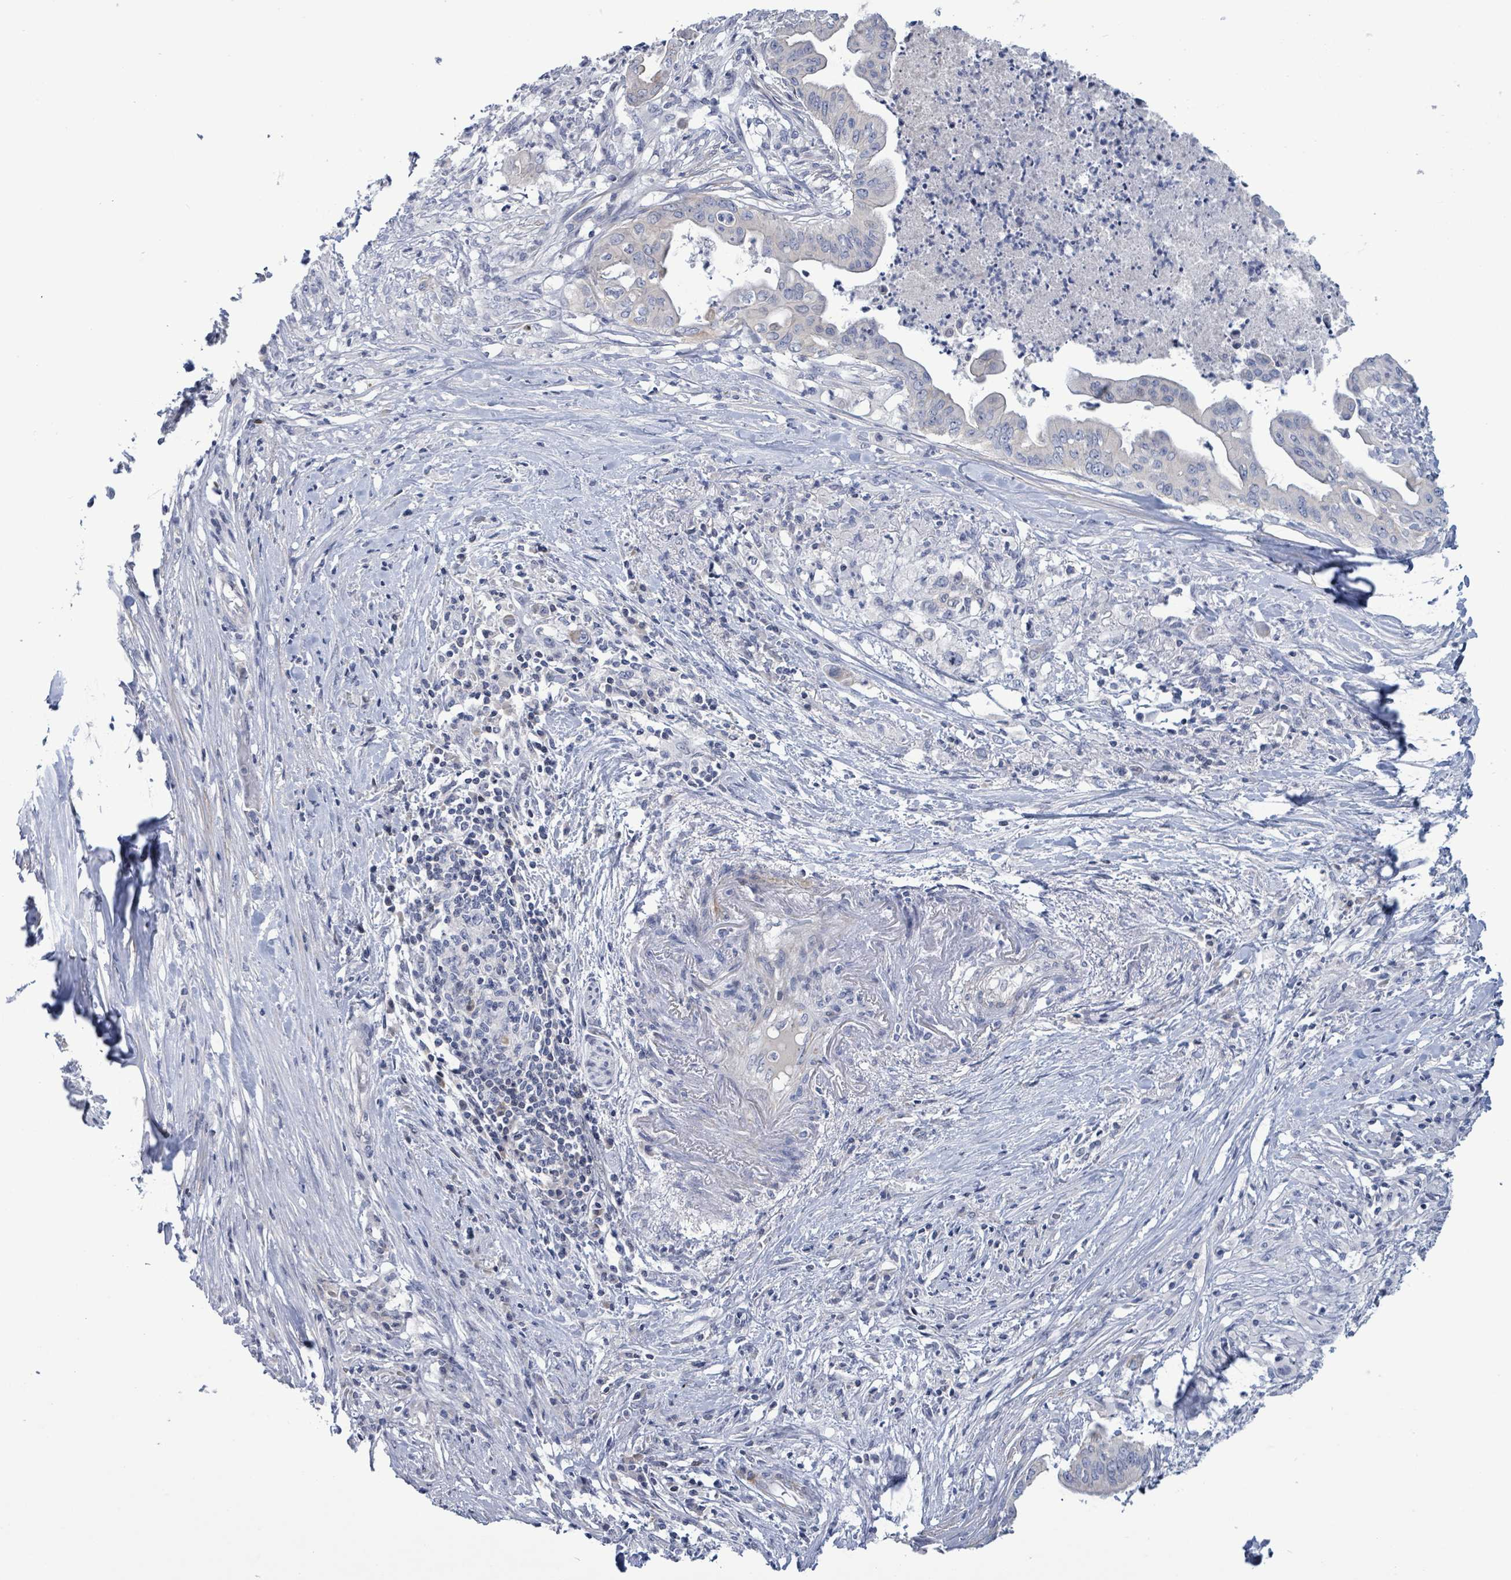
{"staining": {"intensity": "negative", "quantity": "none", "location": "none"}, "tissue": "pancreatic cancer", "cell_type": "Tumor cells", "image_type": "cancer", "snomed": [{"axis": "morphology", "description": "Adenocarcinoma, NOS"}, {"axis": "topography", "description": "Pancreas"}], "caption": "Pancreatic cancer (adenocarcinoma) was stained to show a protein in brown. There is no significant expression in tumor cells.", "gene": "NTN3", "patient": {"sex": "male", "age": 58}}